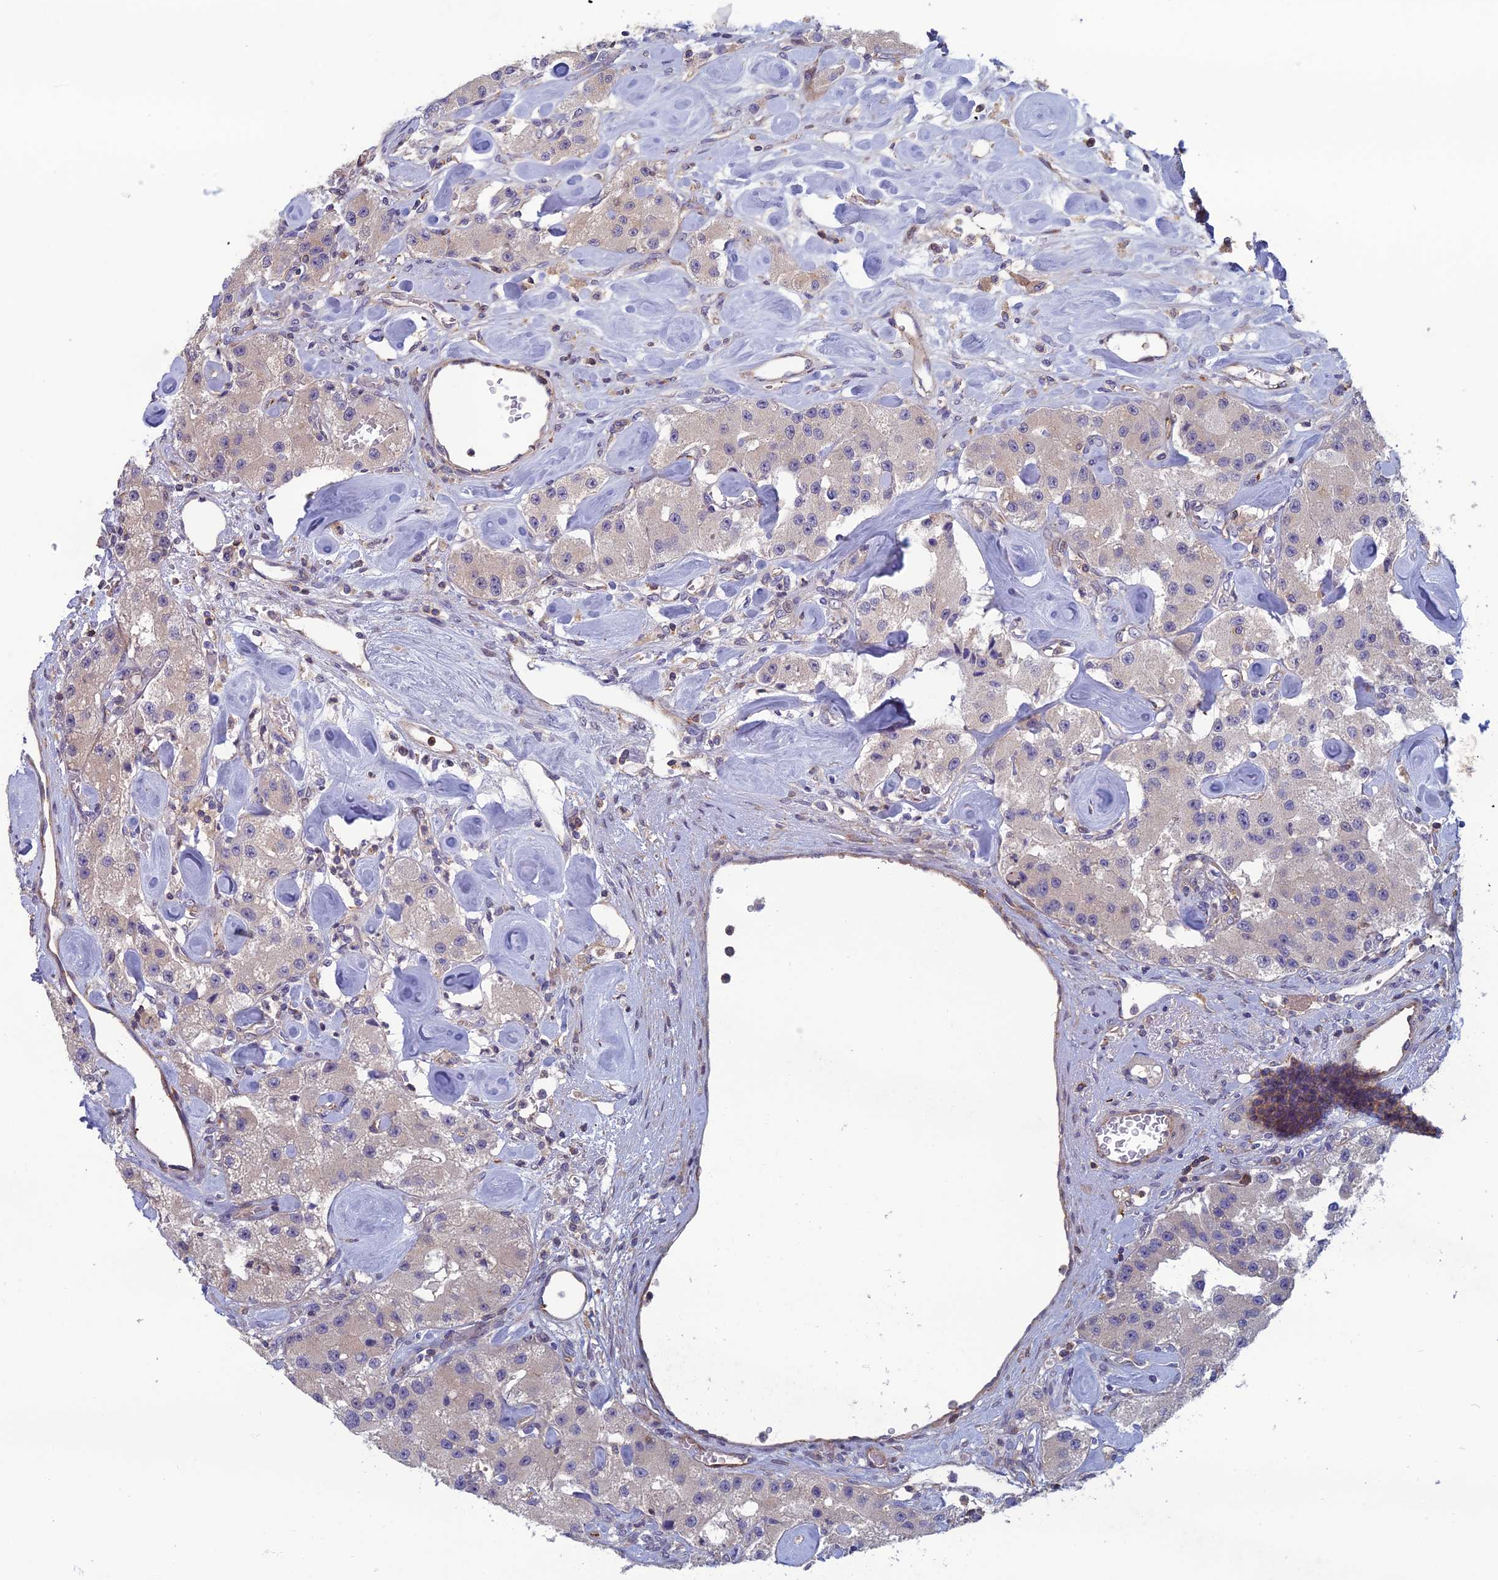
{"staining": {"intensity": "negative", "quantity": "none", "location": "none"}, "tissue": "carcinoid", "cell_type": "Tumor cells", "image_type": "cancer", "snomed": [{"axis": "morphology", "description": "Carcinoid, malignant, NOS"}, {"axis": "topography", "description": "Pancreas"}], "caption": "A high-resolution photomicrograph shows immunohistochemistry staining of carcinoid, which displays no significant staining in tumor cells. Nuclei are stained in blue.", "gene": "C15orf62", "patient": {"sex": "male", "age": 41}}